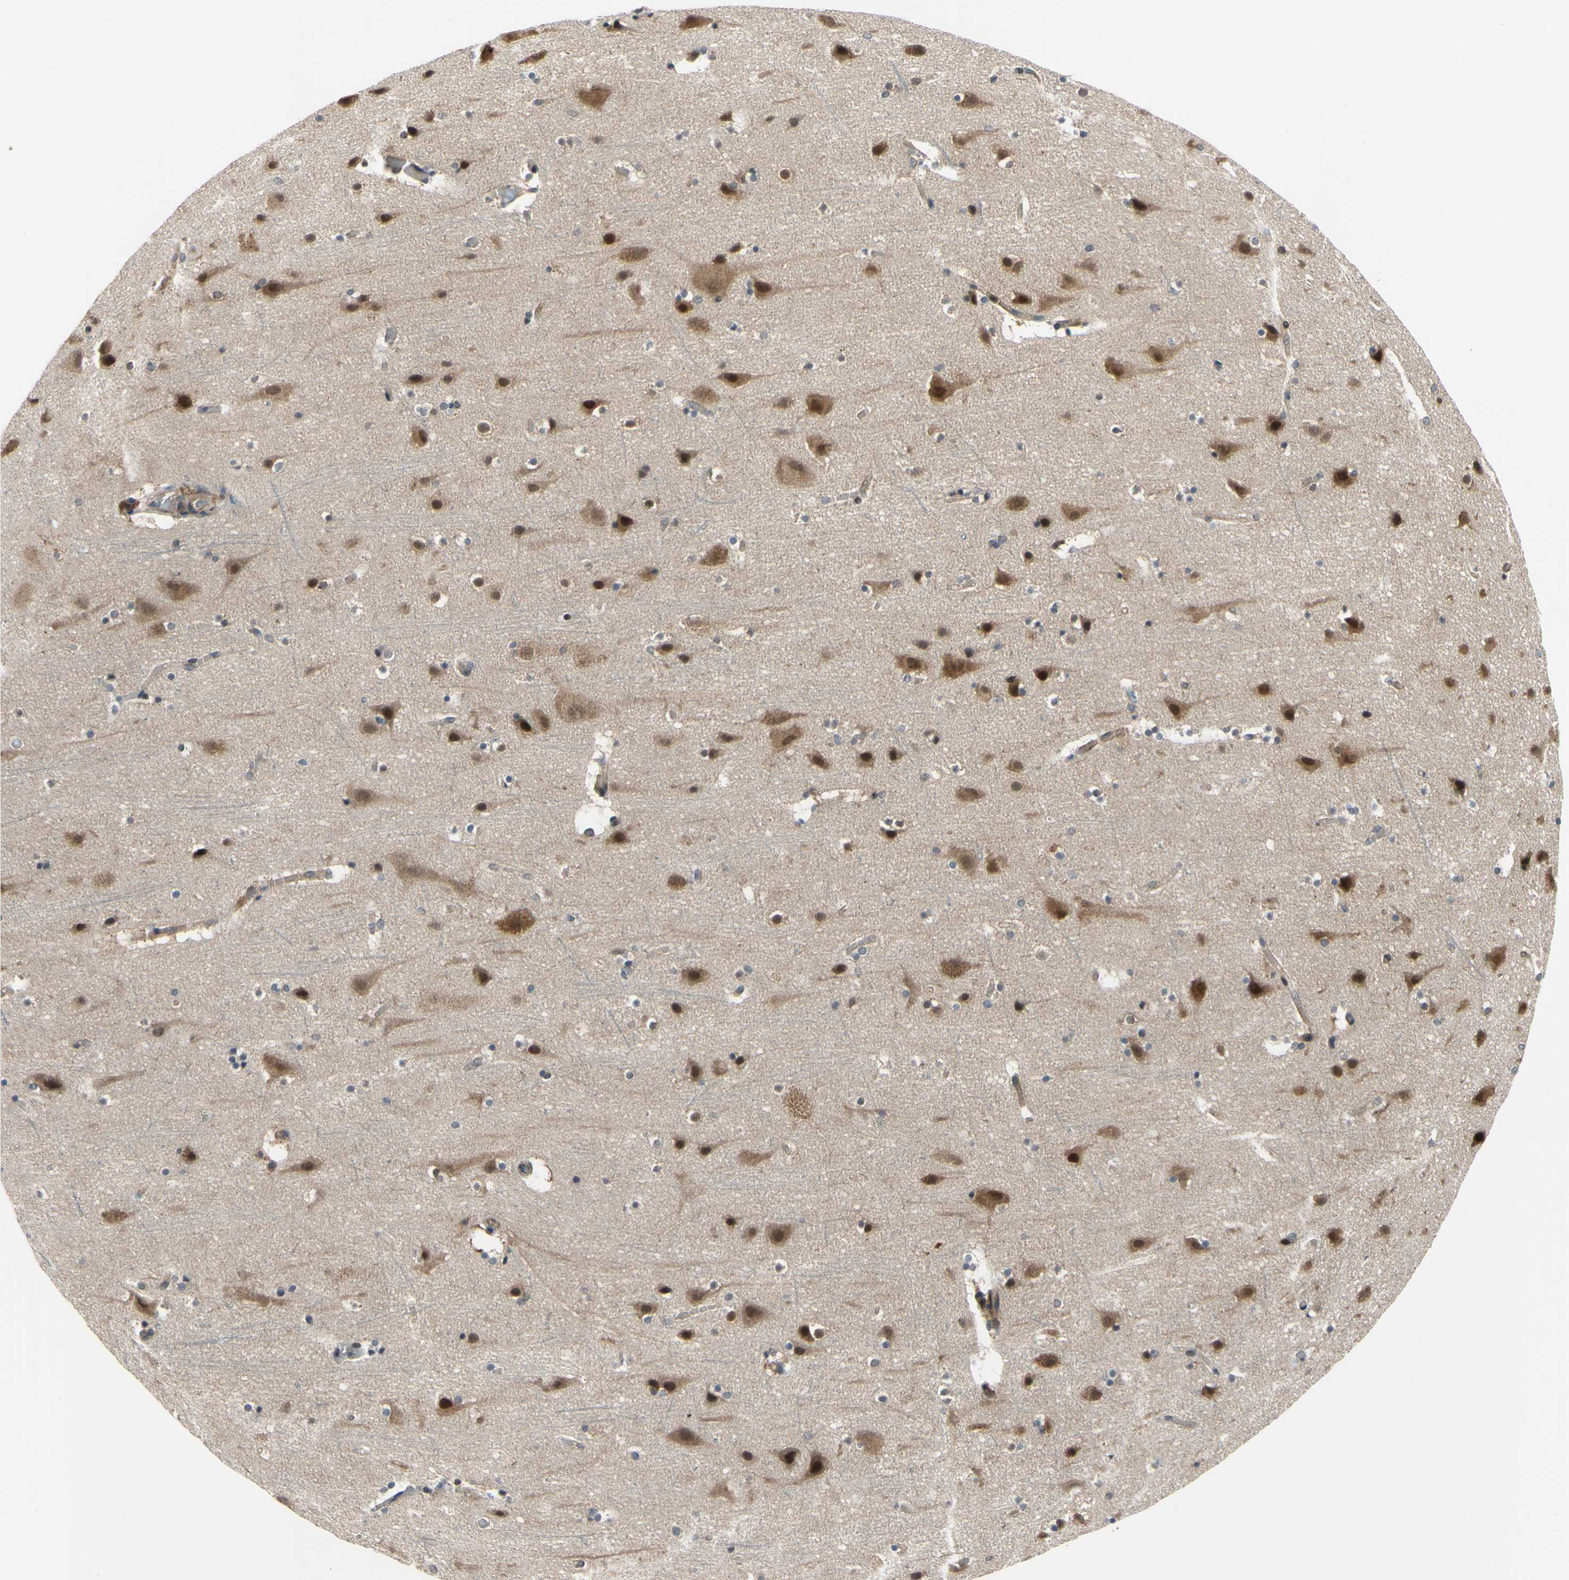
{"staining": {"intensity": "weak", "quantity": "25%-75%", "location": "cytoplasmic/membranous"}, "tissue": "cerebral cortex", "cell_type": "Endothelial cells", "image_type": "normal", "snomed": [{"axis": "morphology", "description": "Normal tissue, NOS"}, {"axis": "topography", "description": "Cerebral cortex"}], "caption": "Weak cytoplasmic/membranous positivity is present in approximately 25%-75% of endothelial cells in normal cerebral cortex. (DAB (3,3'-diaminobenzidine) IHC, brown staining for protein, blue staining for nuclei).", "gene": "COMMD9", "patient": {"sex": "male", "age": 45}}